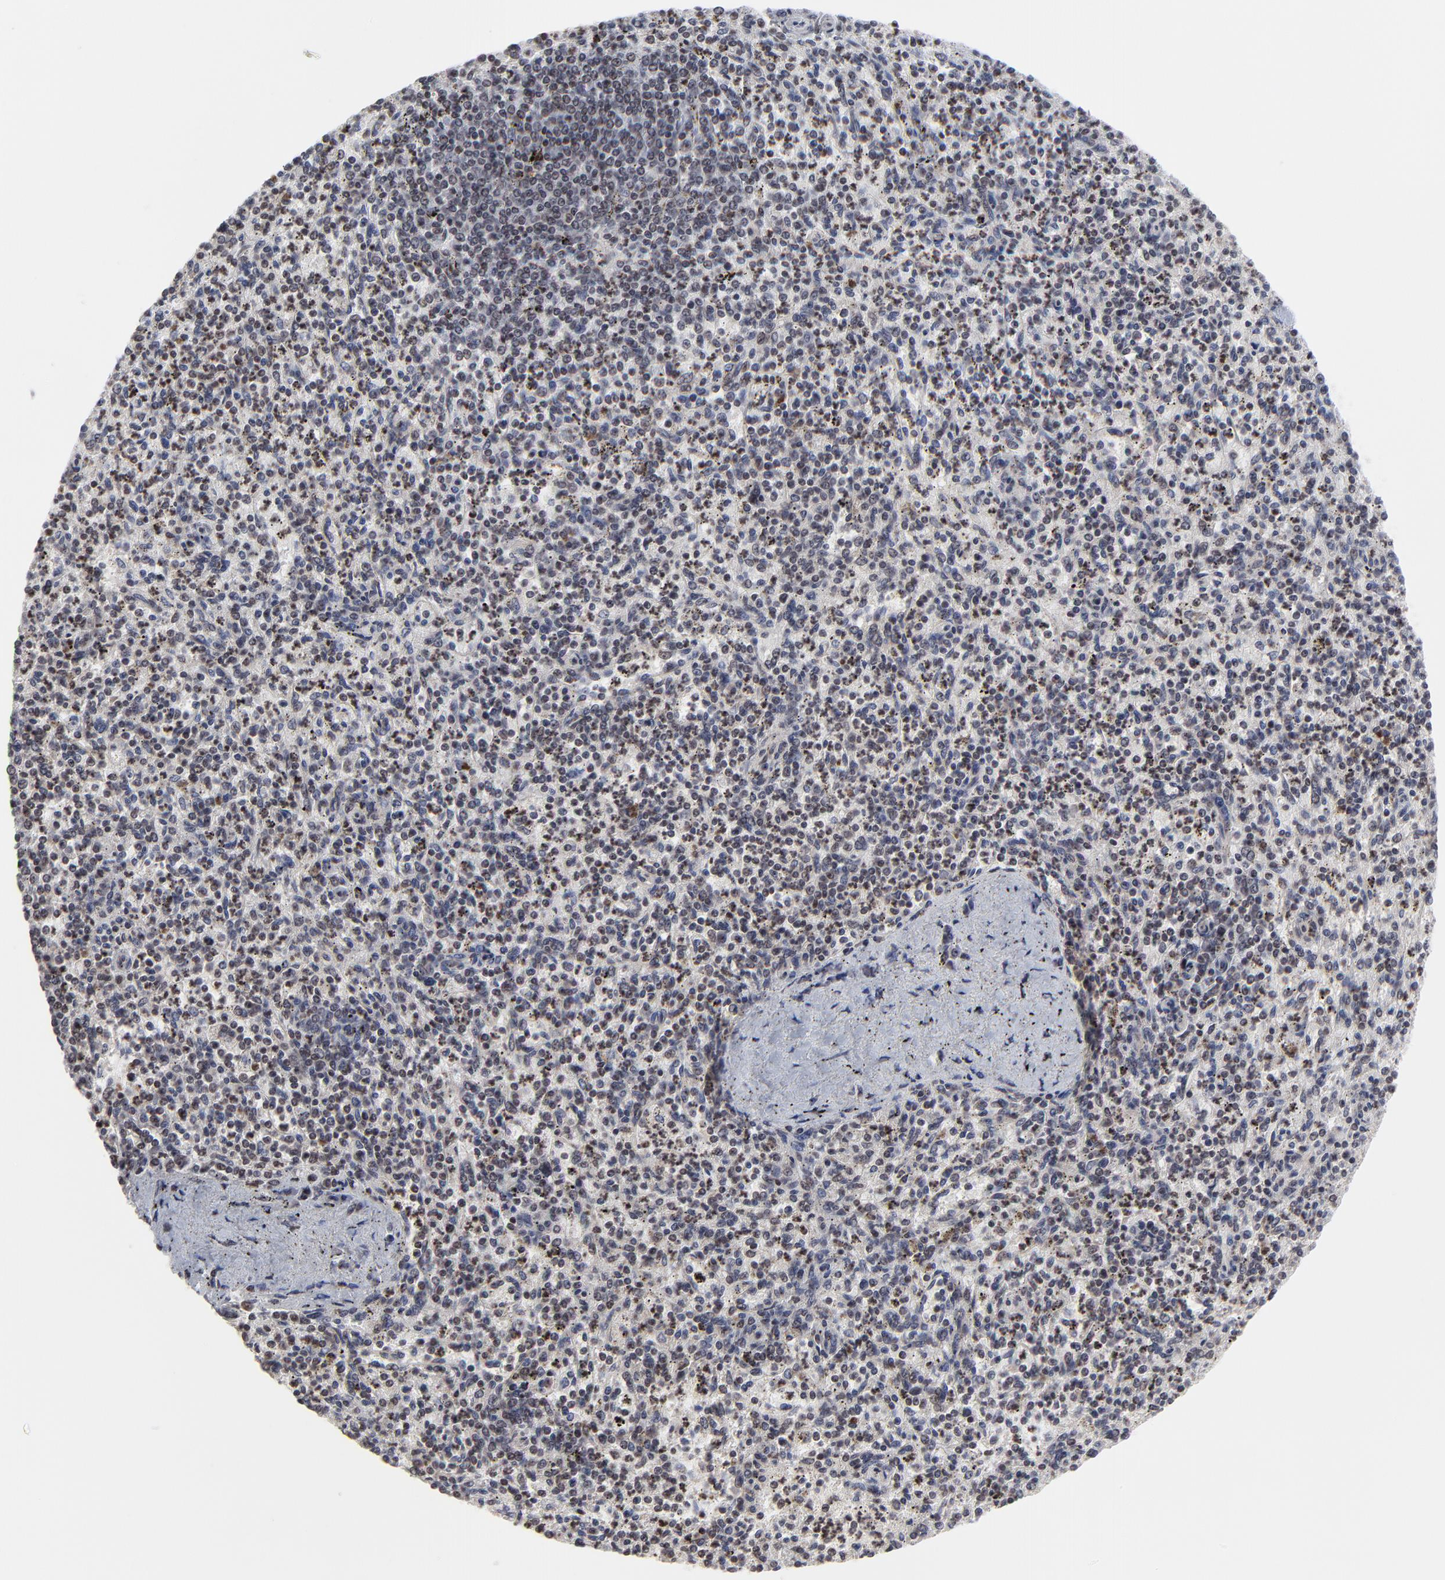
{"staining": {"intensity": "moderate", "quantity": "25%-75%", "location": "nuclear"}, "tissue": "spleen", "cell_type": "Cells in red pulp", "image_type": "normal", "snomed": [{"axis": "morphology", "description": "Normal tissue, NOS"}, {"axis": "topography", "description": "Spleen"}], "caption": "IHC of normal spleen exhibits medium levels of moderate nuclear expression in approximately 25%-75% of cells in red pulp. Nuclei are stained in blue.", "gene": "ZNF777", "patient": {"sex": "male", "age": 72}}